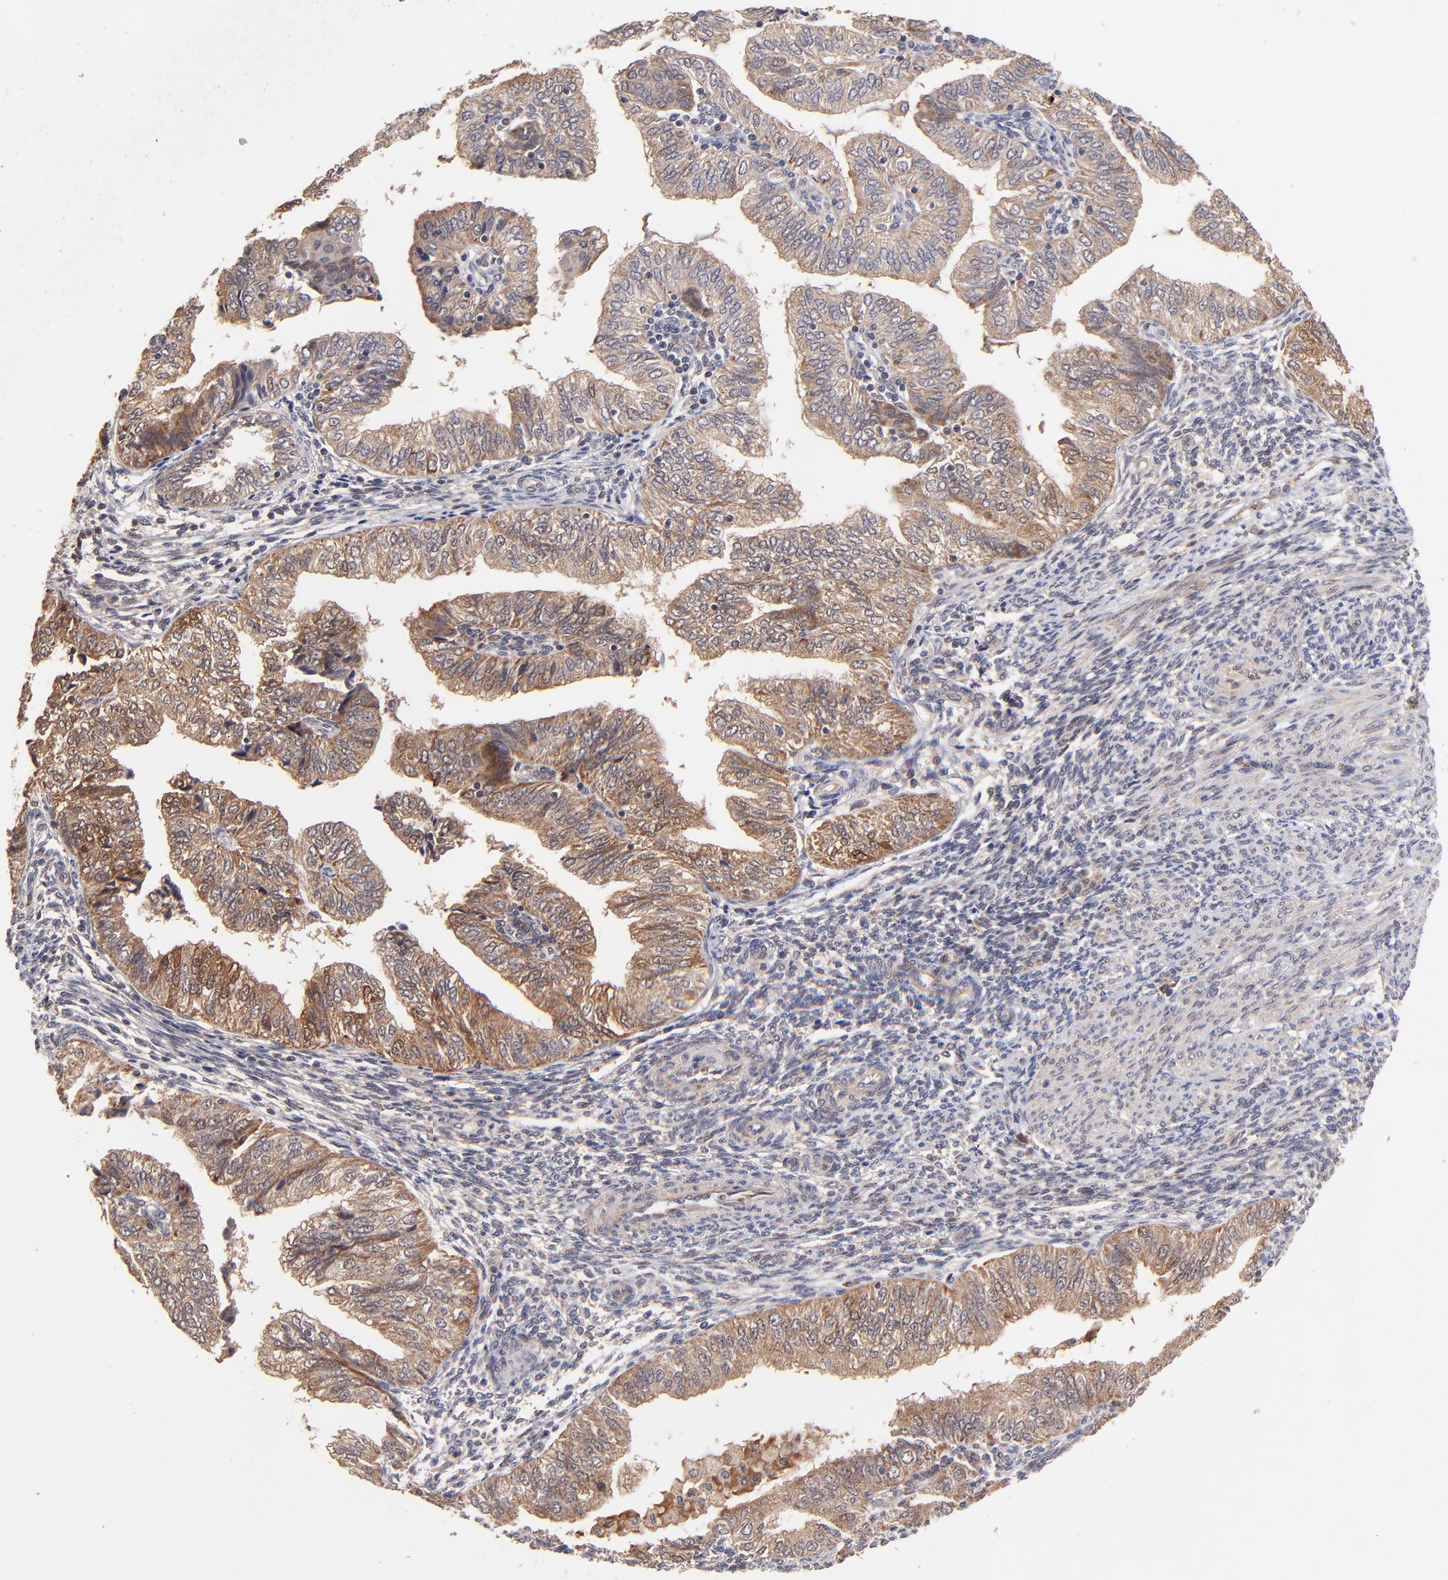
{"staining": {"intensity": "strong", "quantity": ">75%", "location": "cytoplasmic/membranous"}, "tissue": "endometrial cancer", "cell_type": "Tumor cells", "image_type": "cancer", "snomed": [{"axis": "morphology", "description": "Adenocarcinoma, NOS"}, {"axis": "topography", "description": "Endometrium"}], "caption": "This image demonstrates endometrial cancer stained with IHC to label a protein in brown. The cytoplasmic/membranous of tumor cells show strong positivity for the protein. Nuclei are counter-stained blue.", "gene": "BAIAP2L2", "patient": {"sex": "female", "age": 51}}